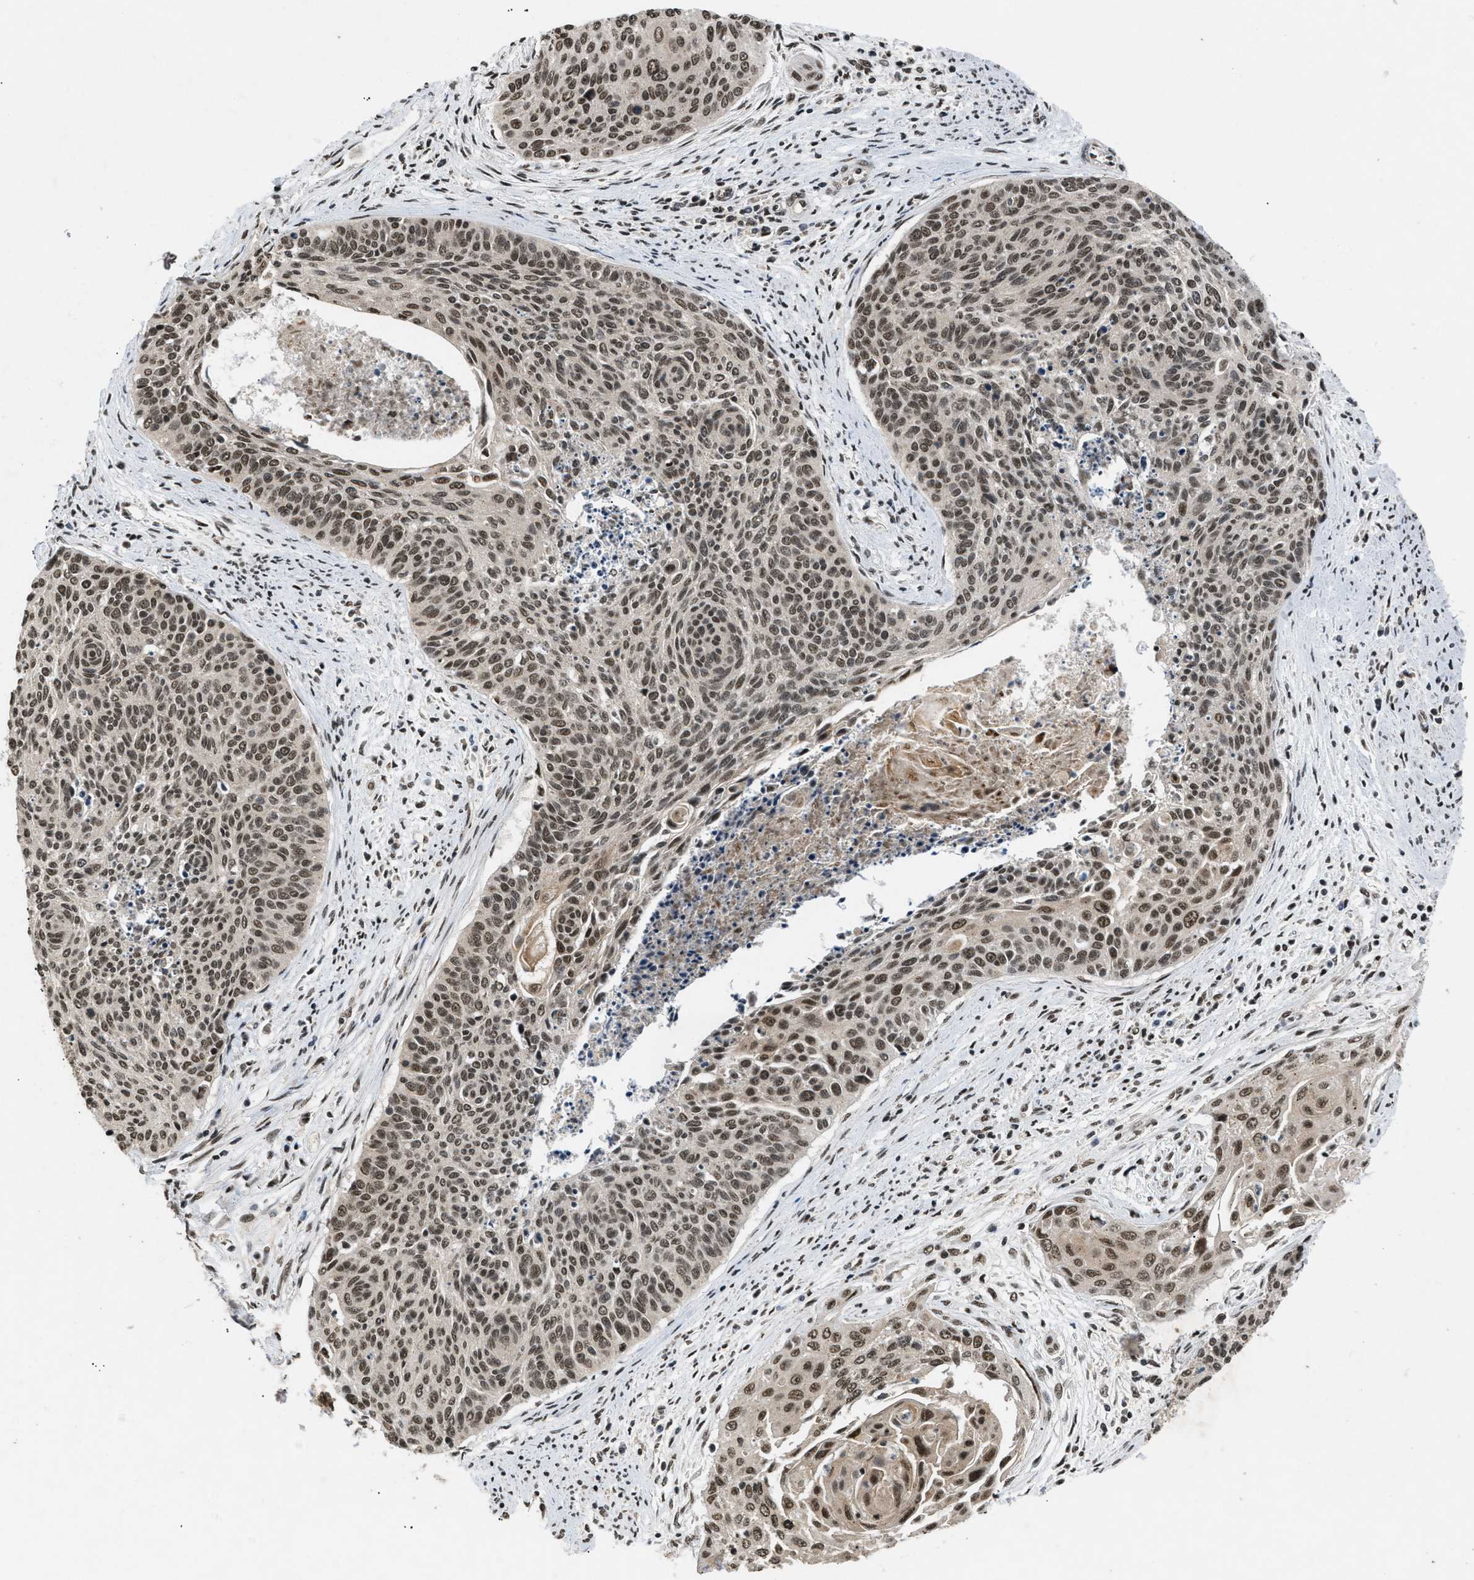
{"staining": {"intensity": "strong", "quantity": ">75%", "location": "nuclear"}, "tissue": "cervical cancer", "cell_type": "Tumor cells", "image_type": "cancer", "snomed": [{"axis": "morphology", "description": "Squamous cell carcinoma, NOS"}, {"axis": "topography", "description": "Cervix"}], "caption": "Squamous cell carcinoma (cervical) stained for a protein (brown) reveals strong nuclear positive staining in about >75% of tumor cells.", "gene": "RBM5", "patient": {"sex": "female", "age": 55}}